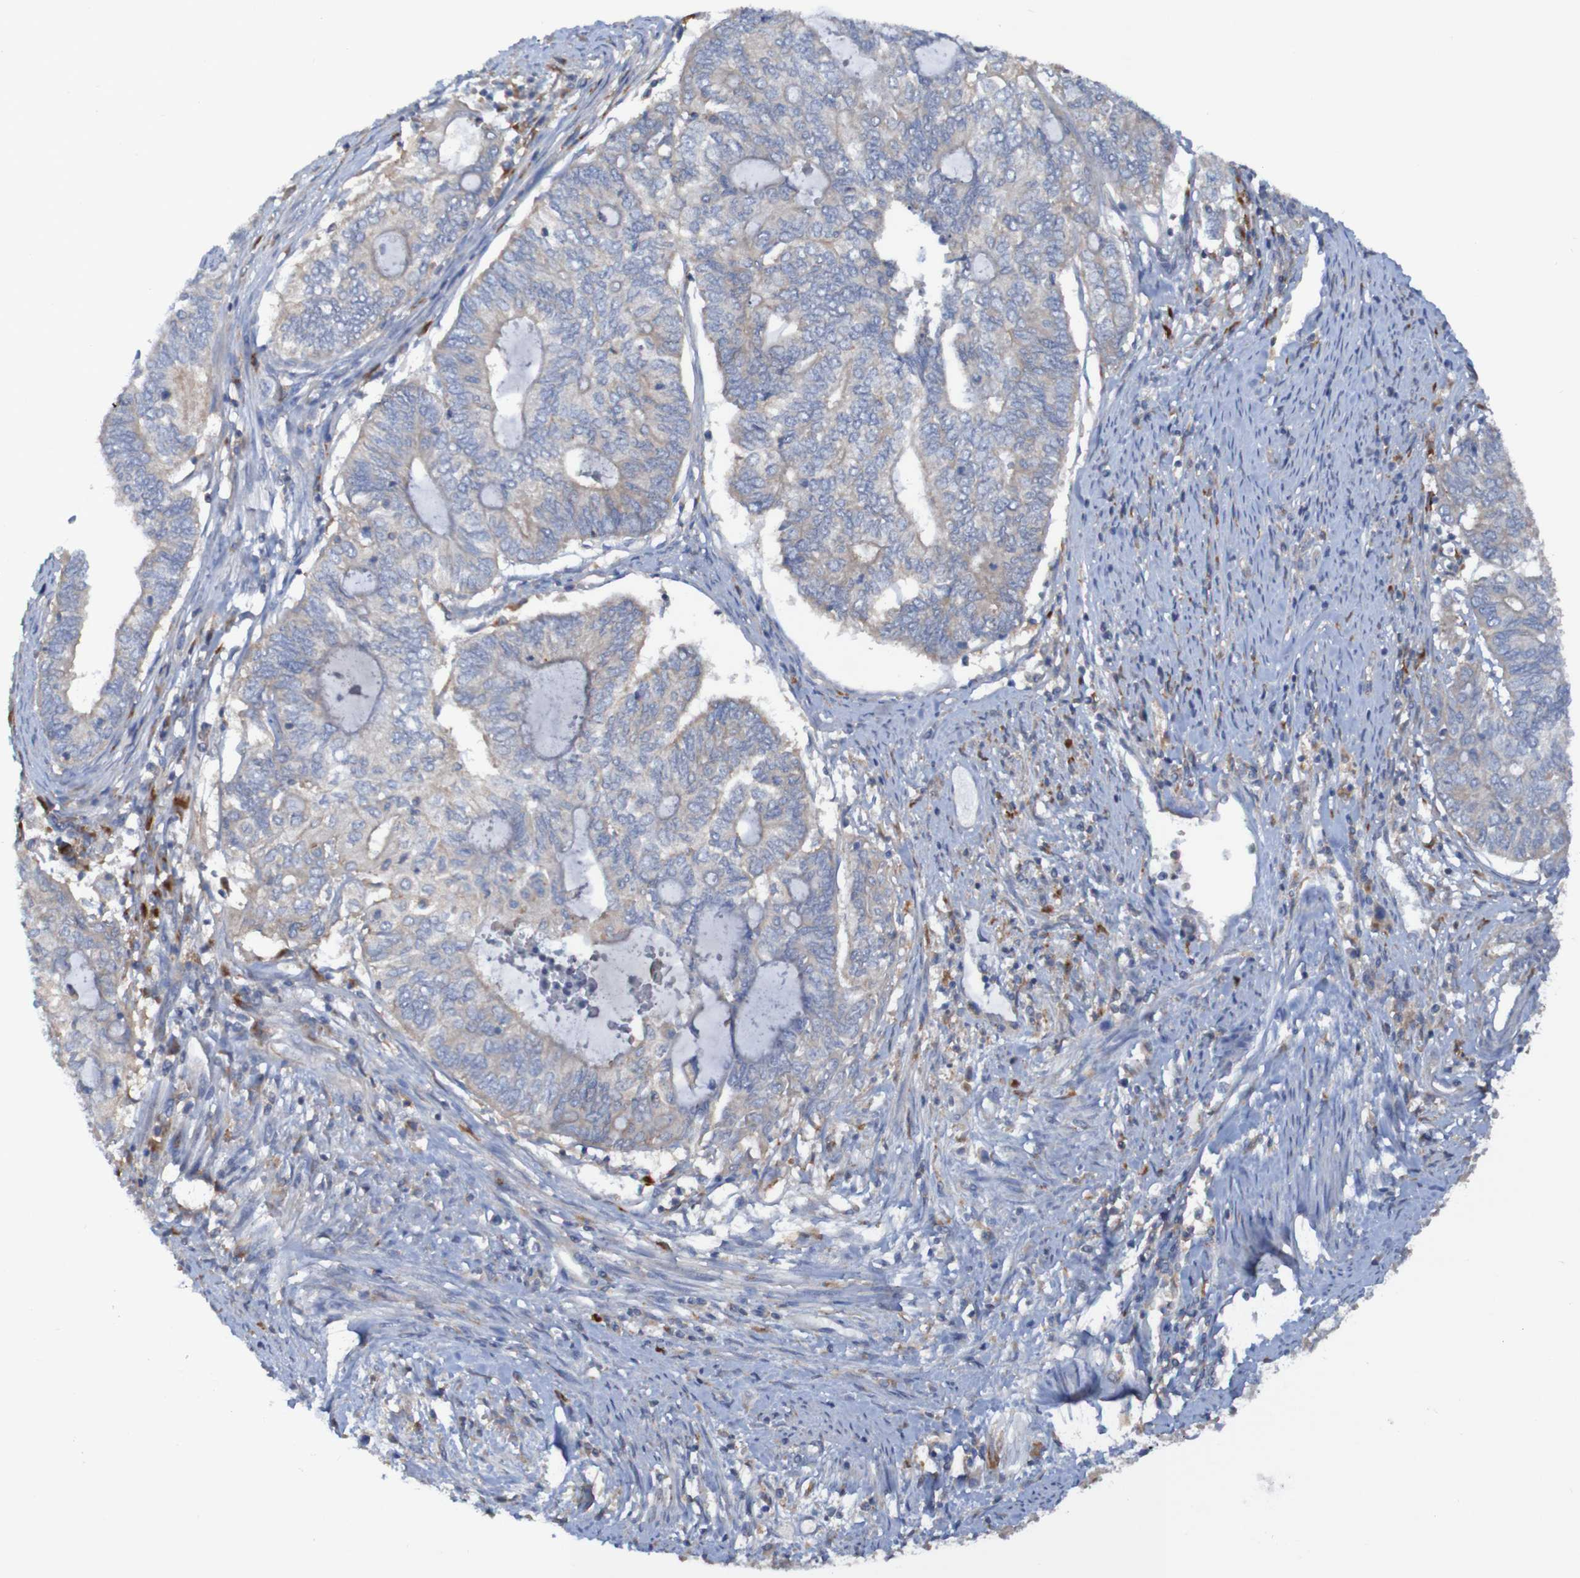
{"staining": {"intensity": "weak", "quantity": "25%-75%", "location": "cytoplasmic/membranous"}, "tissue": "endometrial cancer", "cell_type": "Tumor cells", "image_type": "cancer", "snomed": [{"axis": "morphology", "description": "Adenocarcinoma, NOS"}, {"axis": "topography", "description": "Uterus"}, {"axis": "topography", "description": "Endometrium"}], "caption": "IHC staining of endometrial cancer, which exhibits low levels of weak cytoplasmic/membranous staining in about 25%-75% of tumor cells indicating weak cytoplasmic/membranous protein expression. The staining was performed using DAB (3,3'-diaminobenzidine) (brown) for protein detection and nuclei were counterstained in hematoxylin (blue).", "gene": "ARHGEF16", "patient": {"sex": "female", "age": 70}}